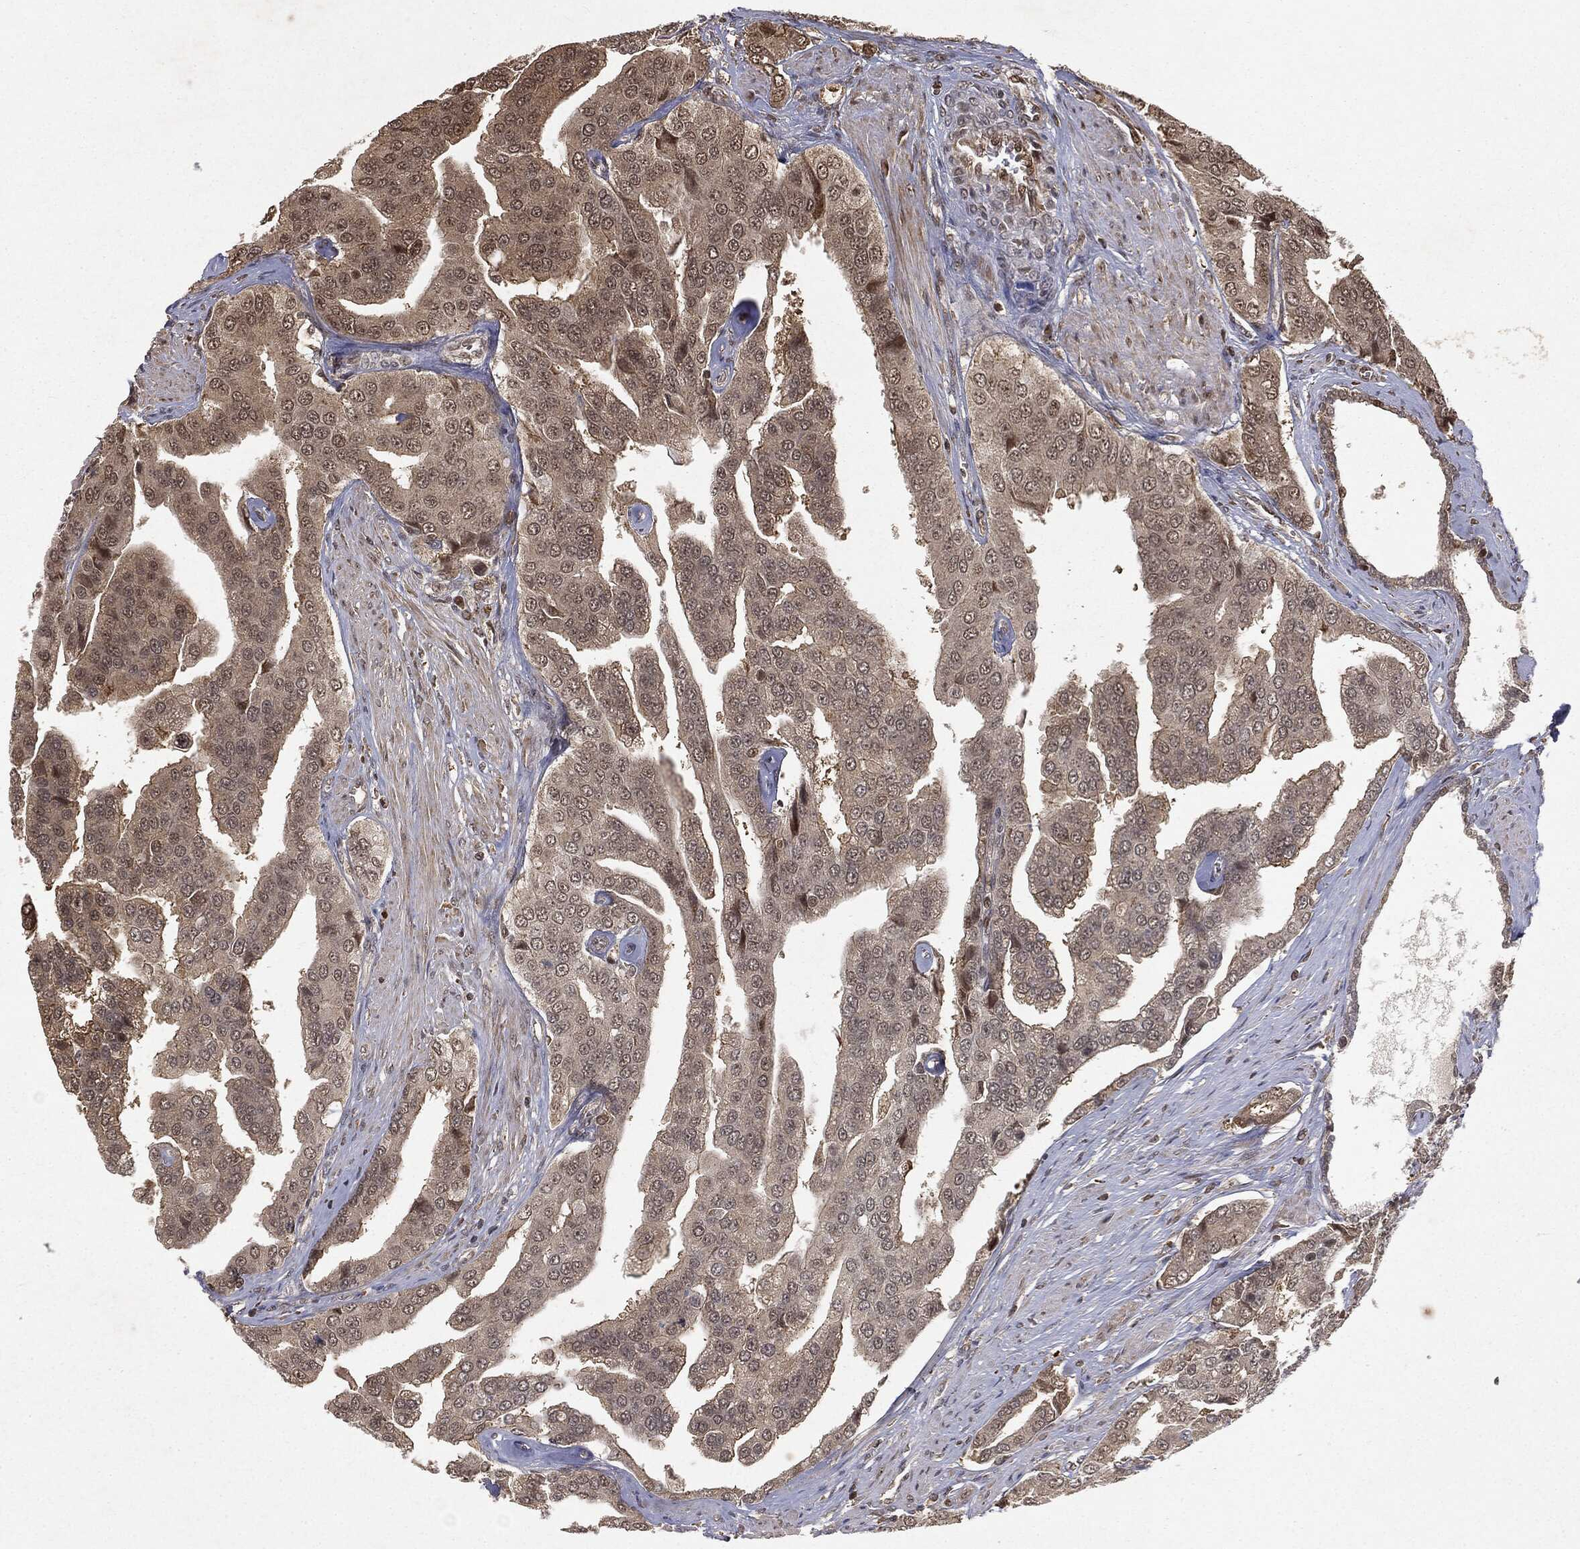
{"staining": {"intensity": "moderate", "quantity": "25%-75%", "location": "cytoplasmic/membranous,nuclear"}, "tissue": "prostate cancer", "cell_type": "Tumor cells", "image_type": "cancer", "snomed": [{"axis": "morphology", "description": "Adenocarcinoma, NOS"}, {"axis": "topography", "description": "Prostate and seminal vesicle, NOS"}, {"axis": "topography", "description": "Prostate"}], "caption": "IHC (DAB (3,3'-diaminobenzidine)) staining of prostate adenocarcinoma displays moderate cytoplasmic/membranous and nuclear protein staining in about 25%-75% of tumor cells.", "gene": "ZNHIT6", "patient": {"sex": "male", "age": 69}}